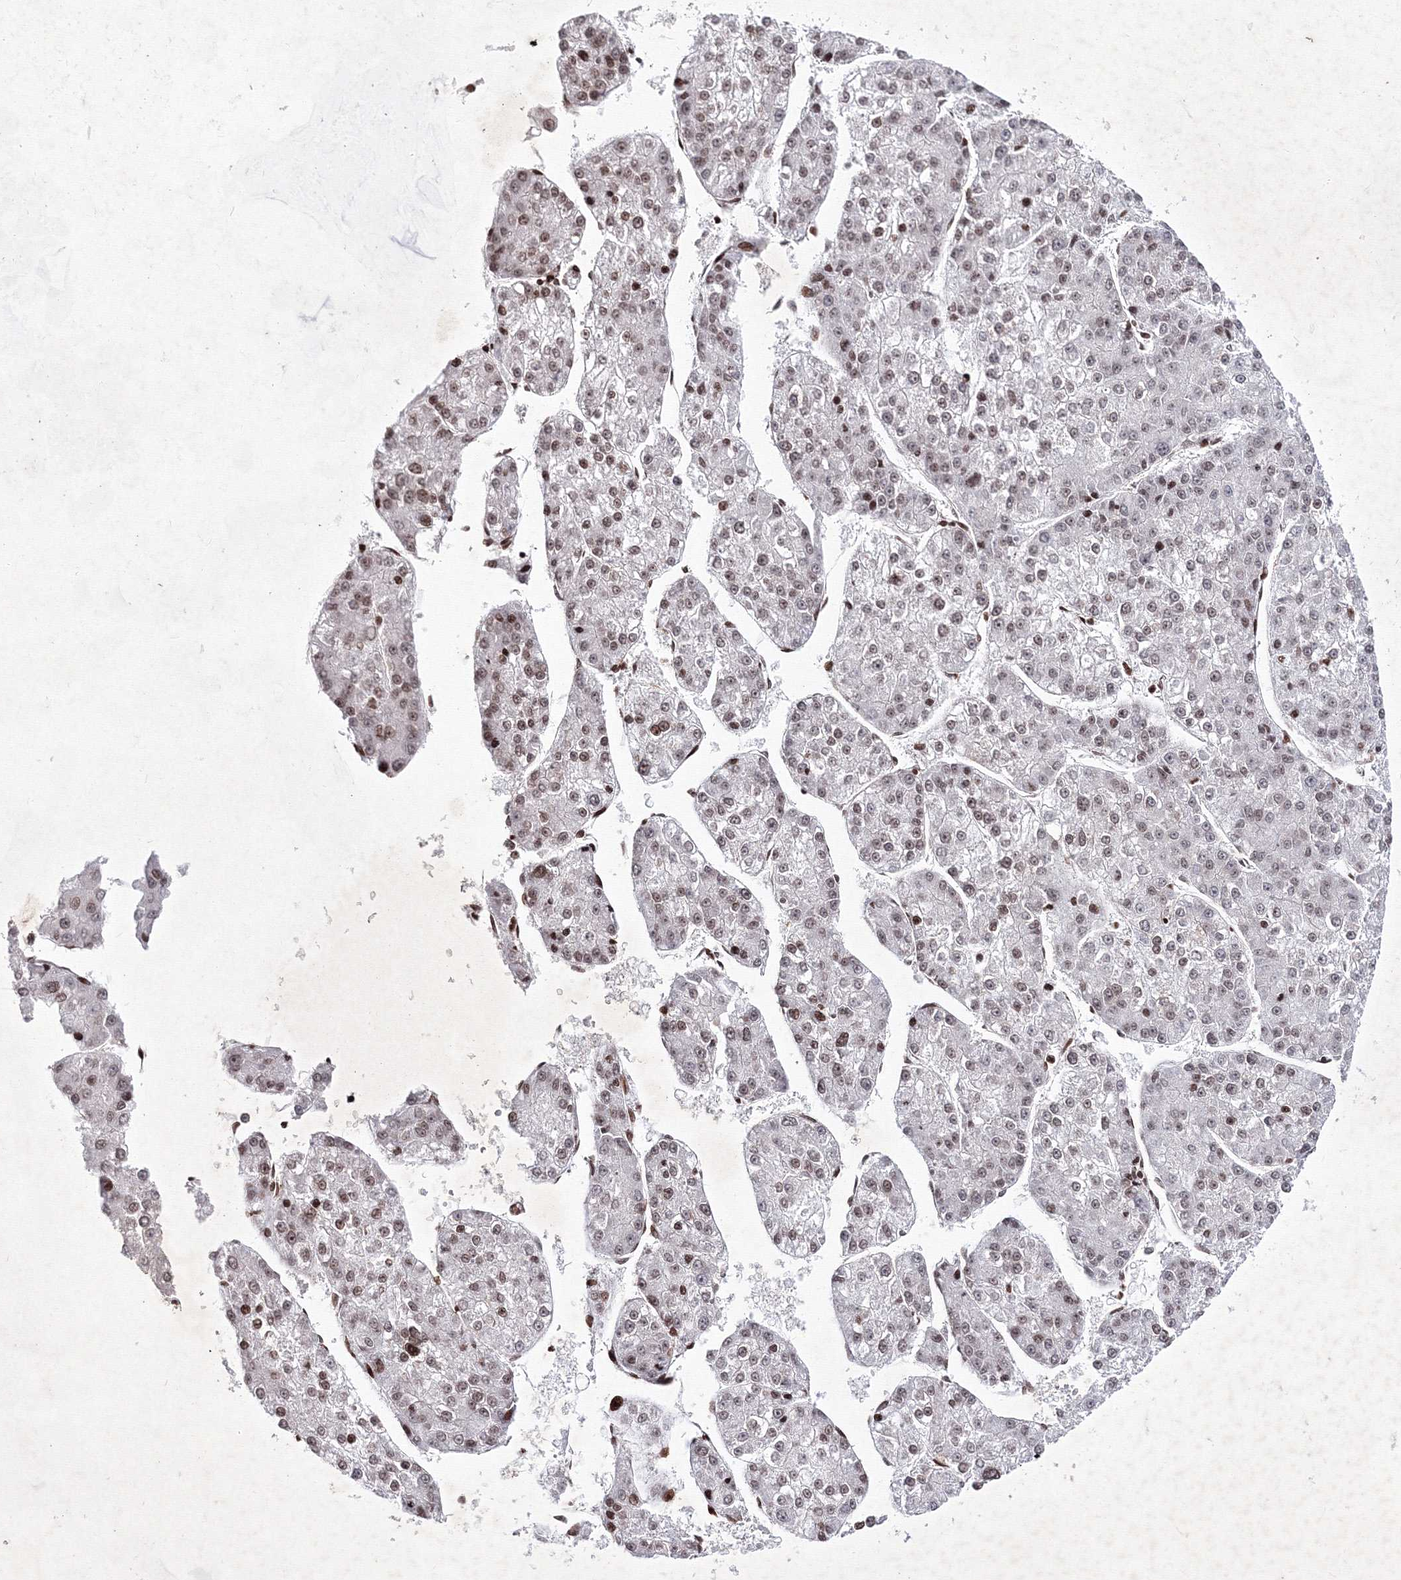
{"staining": {"intensity": "weak", "quantity": "<25%", "location": "nuclear"}, "tissue": "liver cancer", "cell_type": "Tumor cells", "image_type": "cancer", "snomed": [{"axis": "morphology", "description": "Carcinoma, Hepatocellular, NOS"}, {"axis": "topography", "description": "Liver"}], "caption": "DAB (3,3'-diaminobenzidine) immunohistochemical staining of liver cancer reveals no significant expression in tumor cells.", "gene": "SMIM29", "patient": {"sex": "female", "age": 73}}